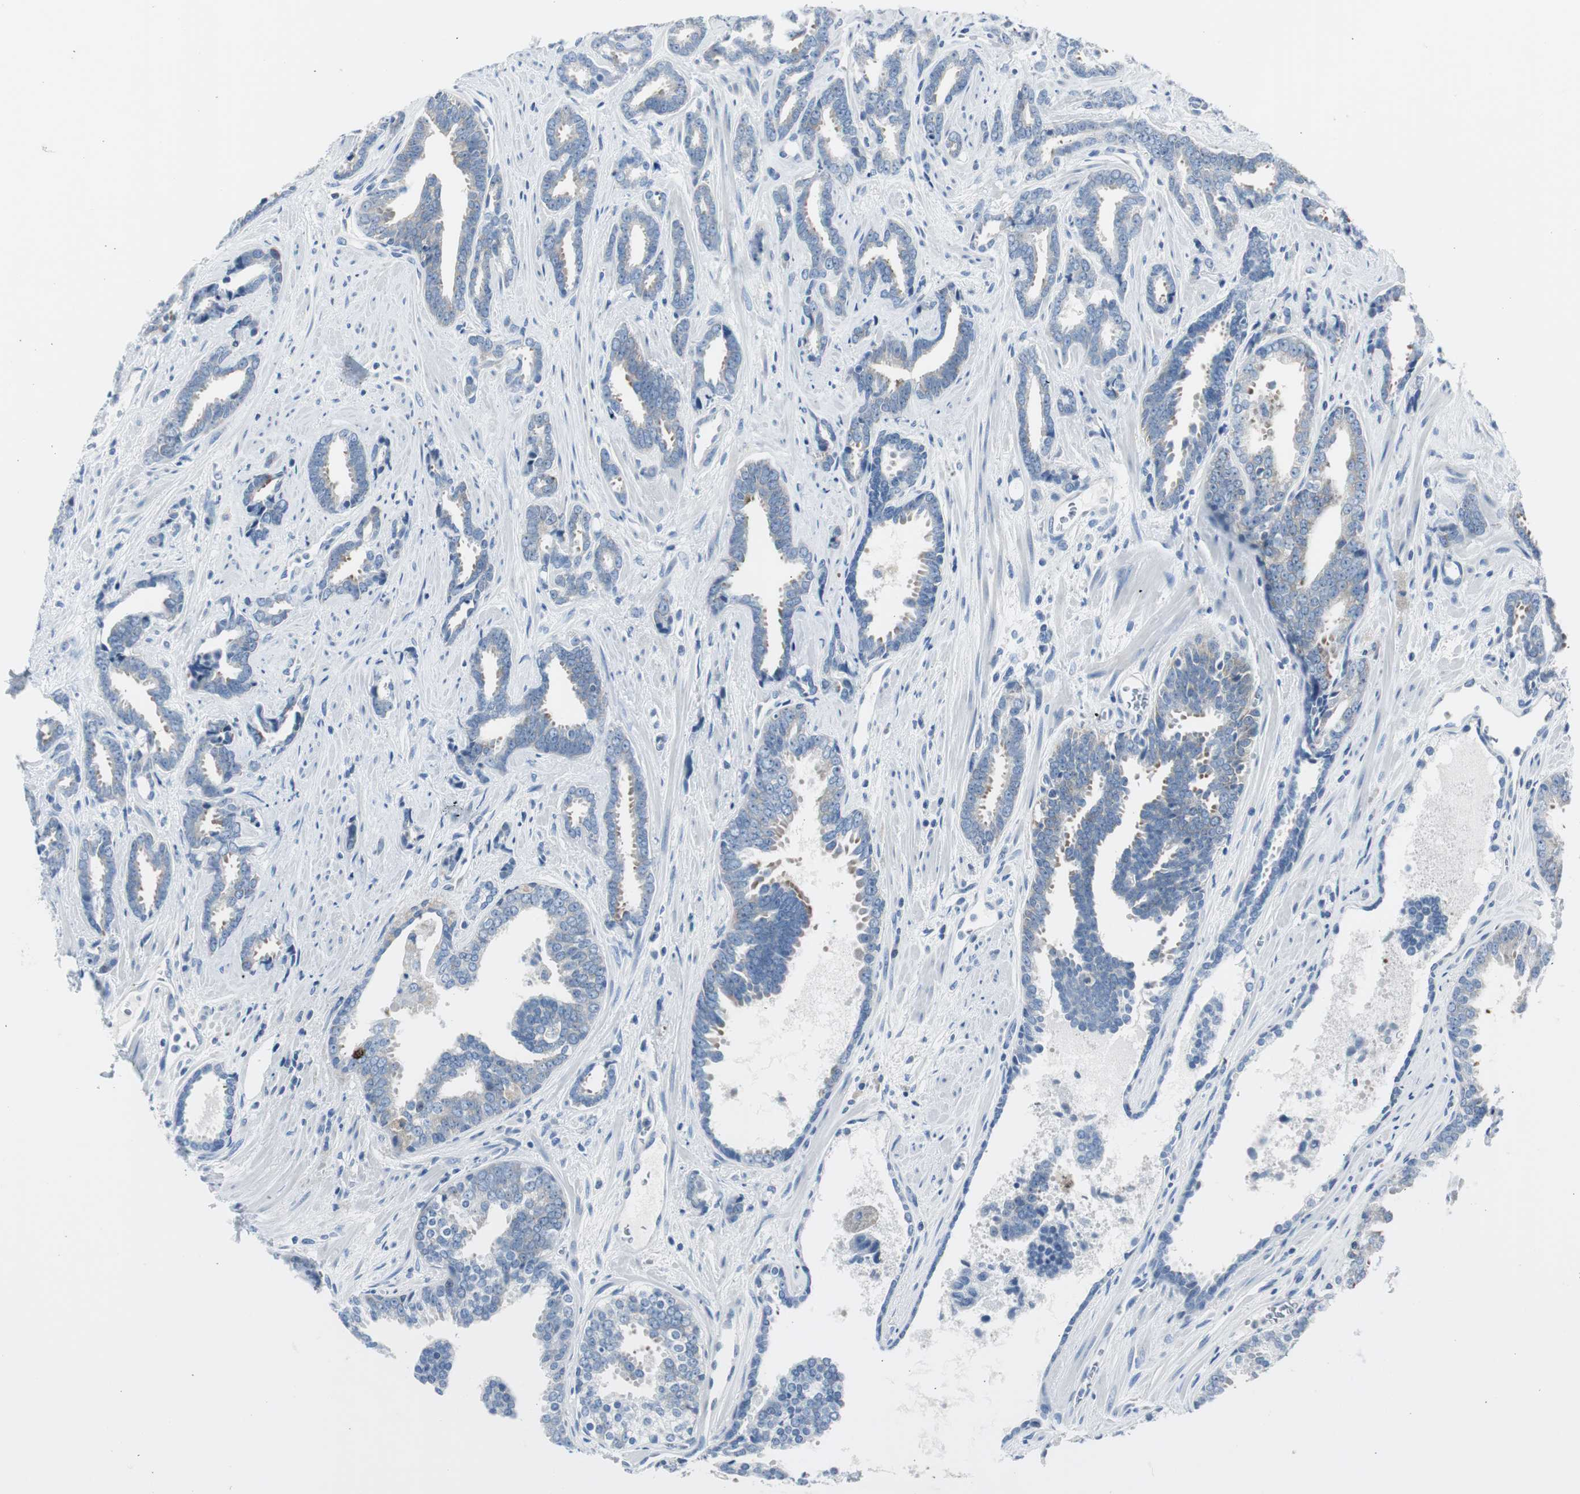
{"staining": {"intensity": "weak", "quantity": "<25%", "location": "cytoplasmic/membranous"}, "tissue": "prostate cancer", "cell_type": "Tumor cells", "image_type": "cancer", "snomed": [{"axis": "morphology", "description": "Adenocarcinoma, High grade"}, {"axis": "topography", "description": "Prostate"}], "caption": "The histopathology image demonstrates no significant positivity in tumor cells of adenocarcinoma (high-grade) (prostate).", "gene": "RPS12", "patient": {"sex": "male", "age": 67}}